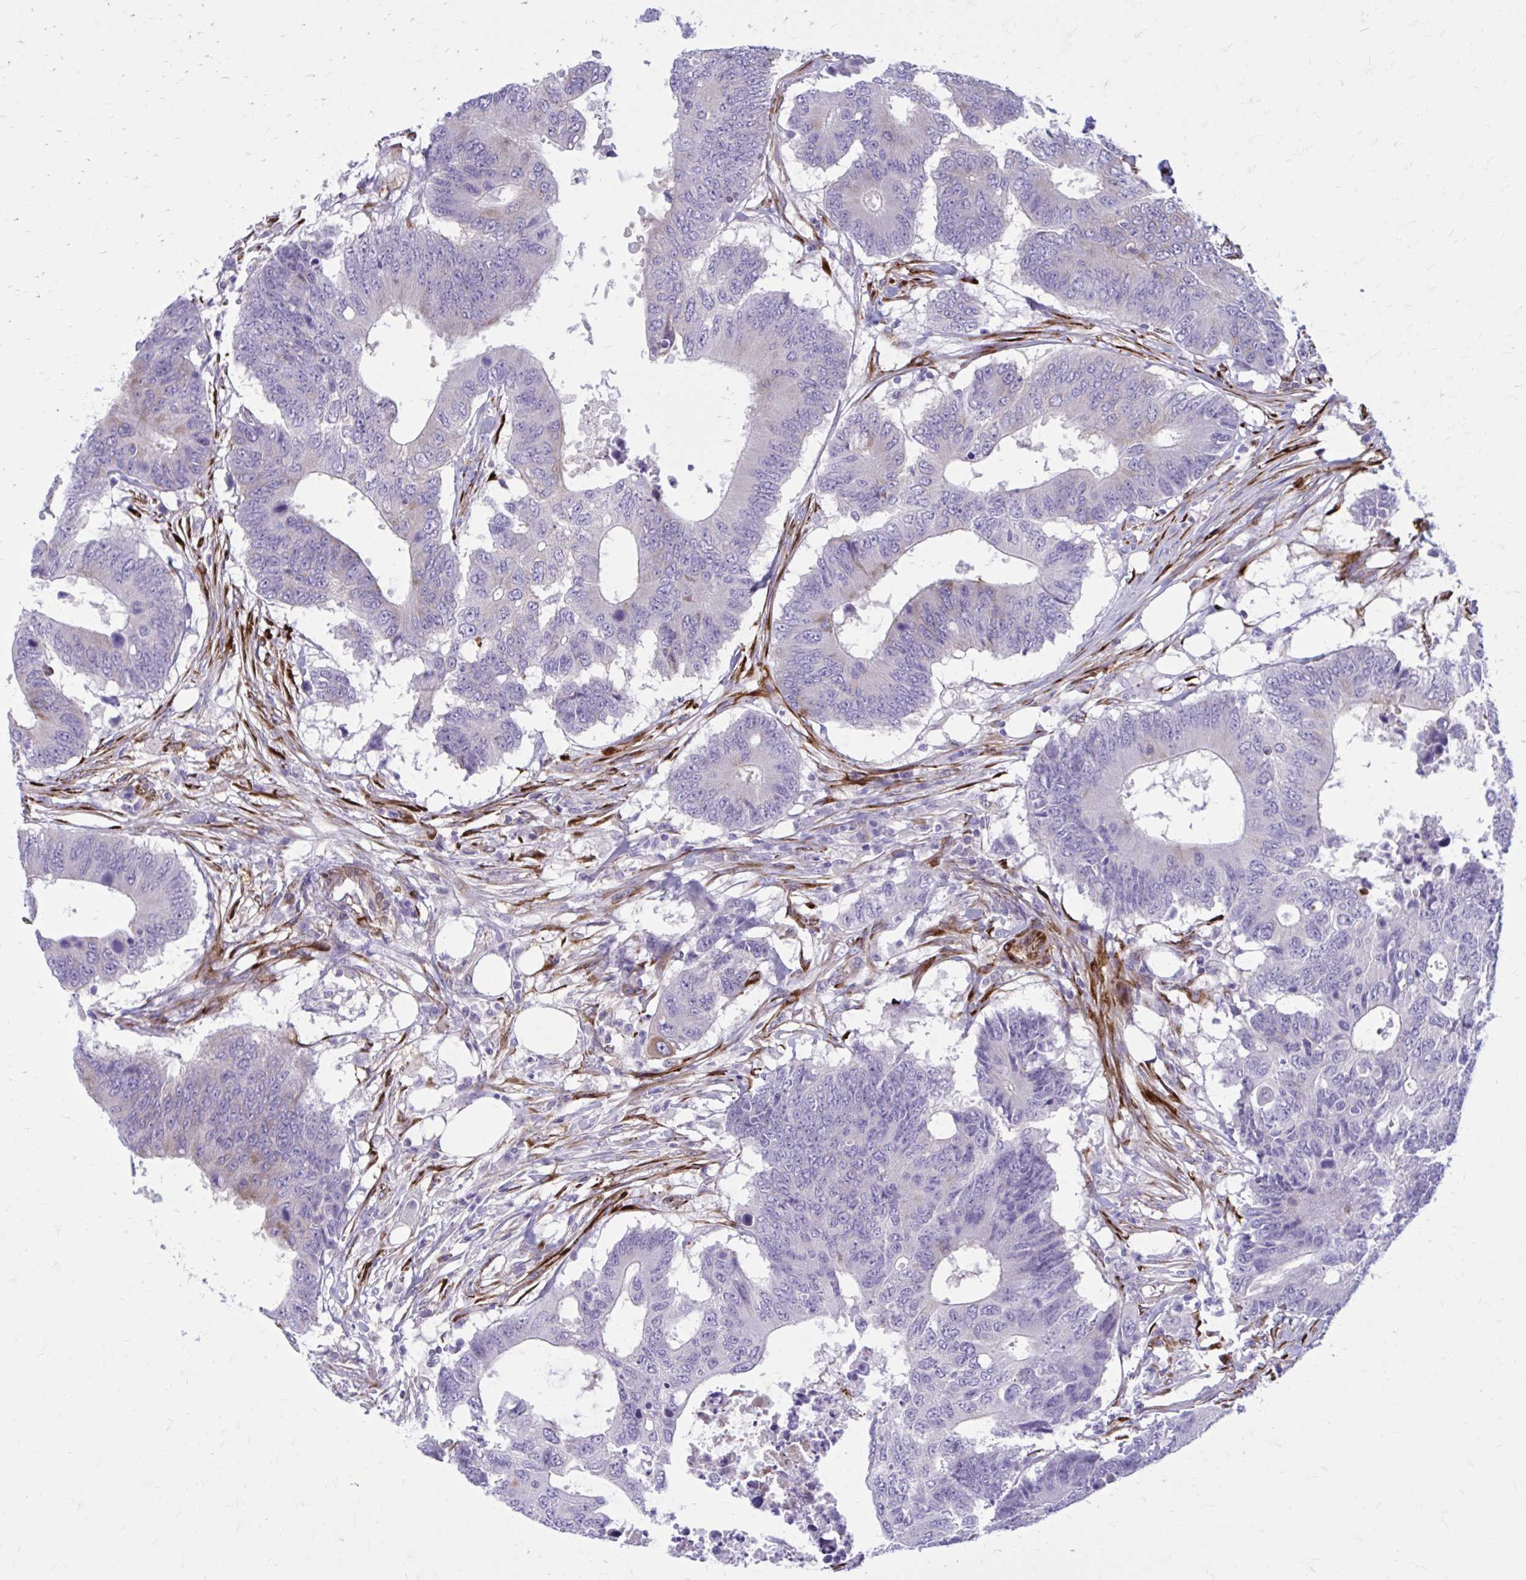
{"staining": {"intensity": "negative", "quantity": "none", "location": "none"}, "tissue": "colorectal cancer", "cell_type": "Tumor cells", "image_type": "cancer", "snomed": [{"axis": "morphology", "description": "Adenocarcinoma, NOS"}, {"axis": "topography", "description": "Colon"}], "caption": "High magnification brightfield microscopy of colorectal cancer stained with DAB (brown) and counterstained with hematoxylin (blue): tumor cells show no significant staining. (Stains: DAB (3,3'-diaminobenzidine) IHC with hematoxylin counter stain, Microscopy: brightfield microscopy at high magnification).", "gene": "BEND5", "patient": {"sex": "male", "age": 71}}